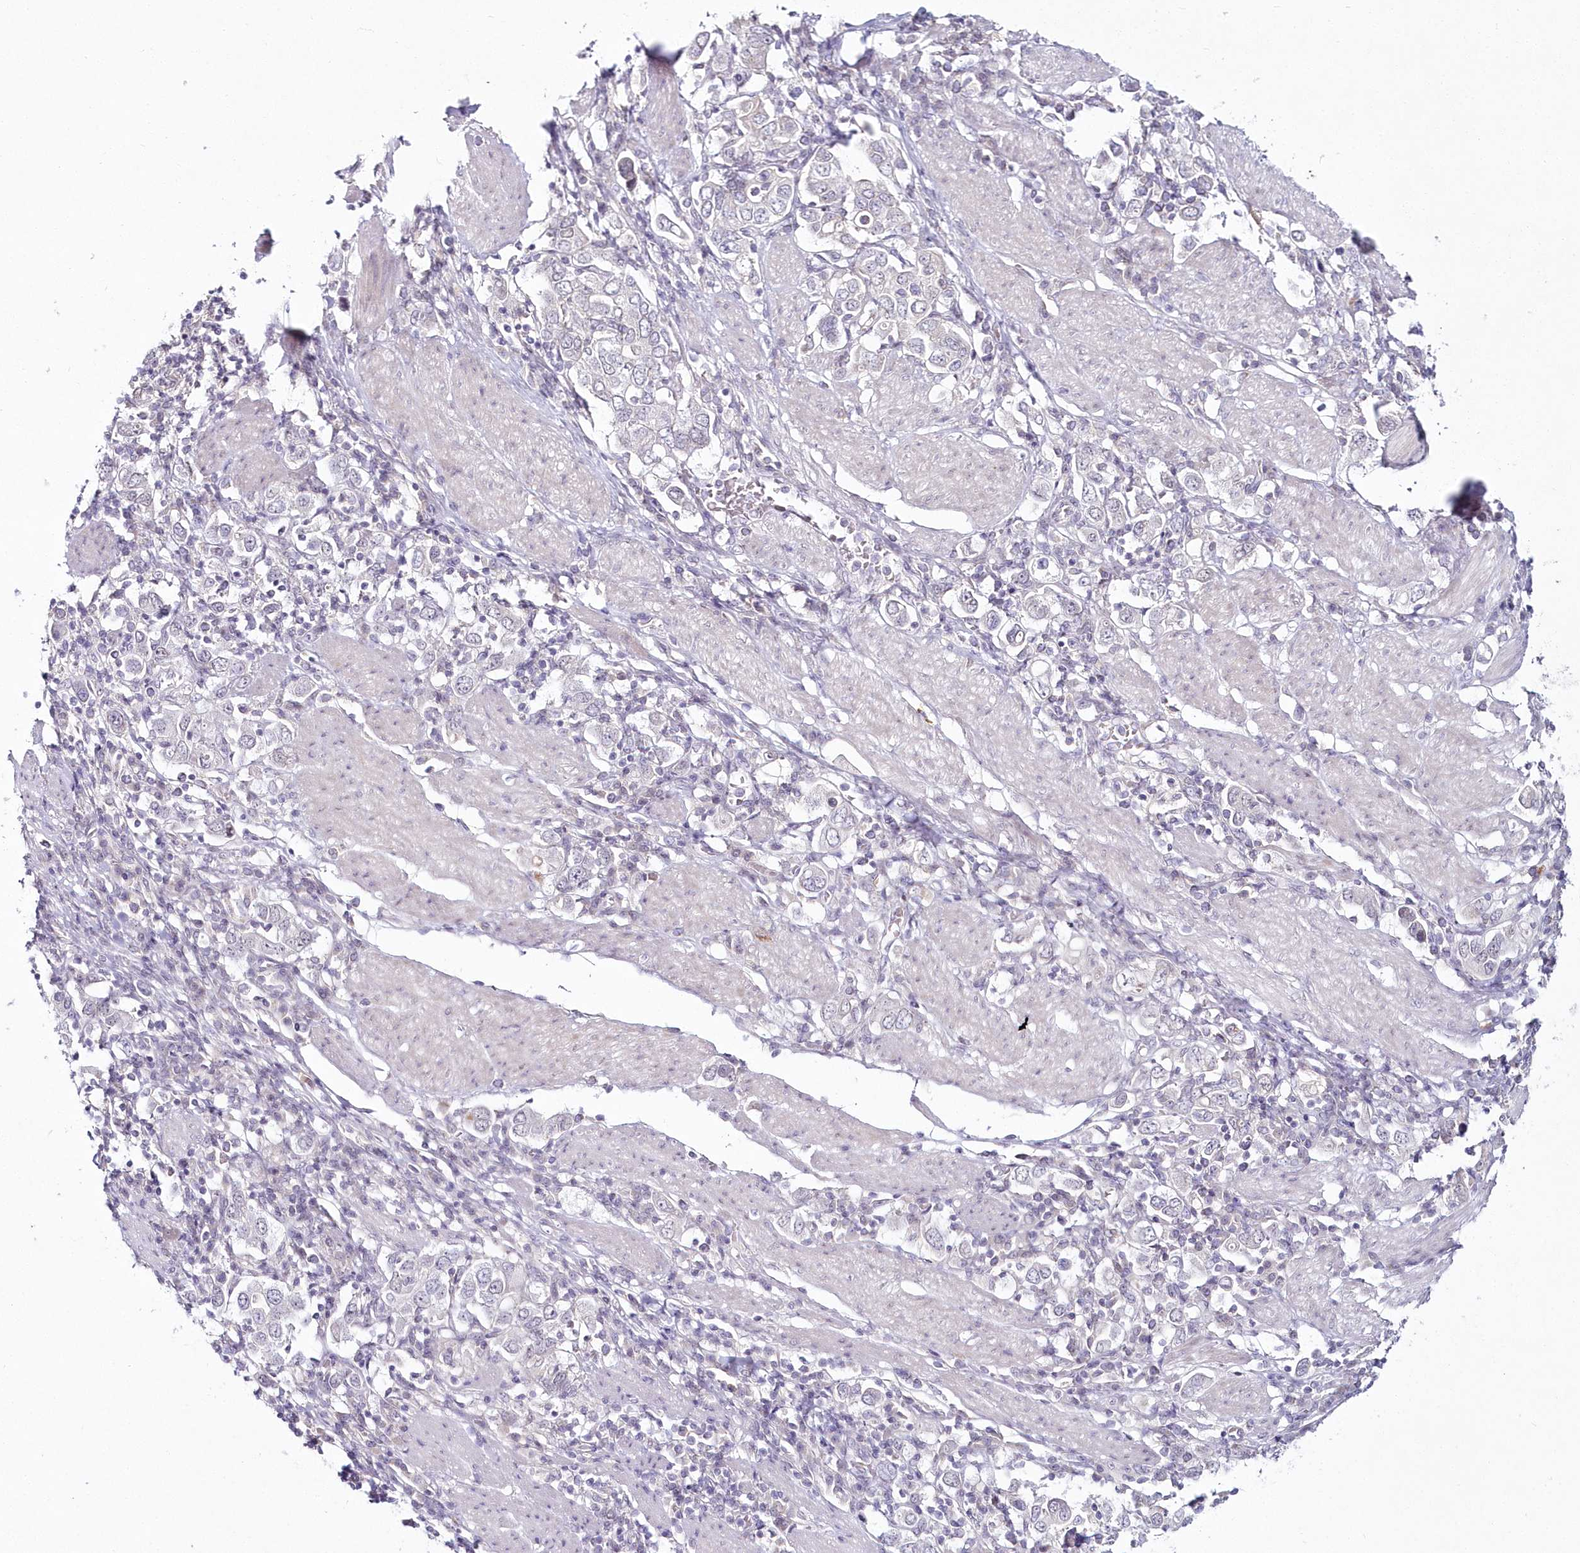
{"staining": {"intensity": "negative", "quantity": "none", "location": "none"}, "tissue": "stomach cancer", "cell_type": "Tumor cells", "image_type": "cancer", "snomed": [{"axis": "morphology", "description": "Adenocarcinoma, NOS"}, {"axis": "topography", "description": "Stomach, upper"}], "caption": "DAB (3,3'-diaminobenzidine) immunohistochemical staining of stomach cancer displays no significant expression in tumor cells.", "gene": "HYCC2", "patient": {"sex": "male", "age": 62}}